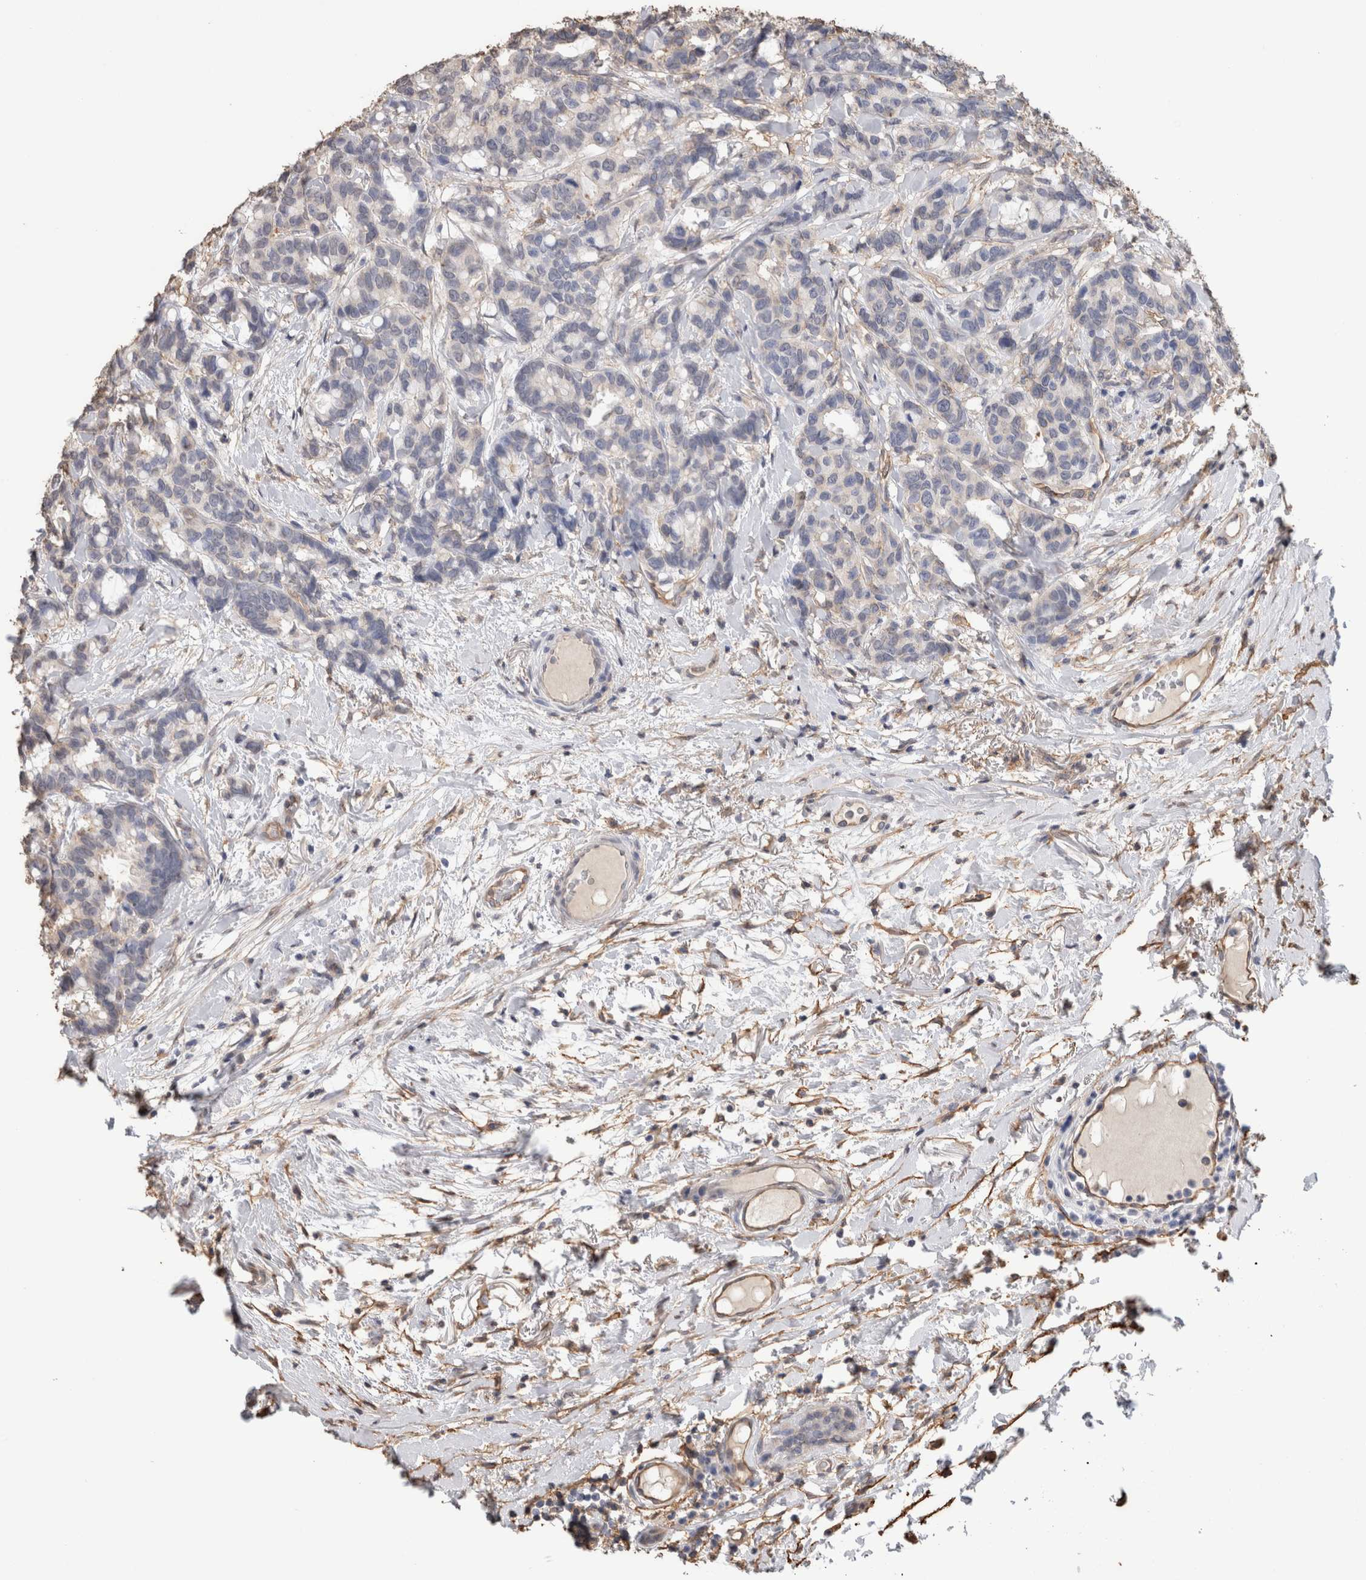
{"staining": {"intensity": "negative", "quantity": "none", "location": "none"}, "tissue": "breast cancer", "cell_type": "Tumor cells", "image_type": "cancer", "snomed": [{"axis": "morphology", "description": "Duct carcinoma"}, {"axis": "topography", "description": "Breast"}], "caption": "DAB (3,3'-diaminobenzidine) immunohistochemical staining of human breast infiltrating ductal carcinoma exhibits no significant expression in tumor cells. (Brightfield microscopy of DAB immunohistochemistry (IHC) at high magnification).", "gene": "S100A10", "patient": {"sex": "female", "age": 87}}